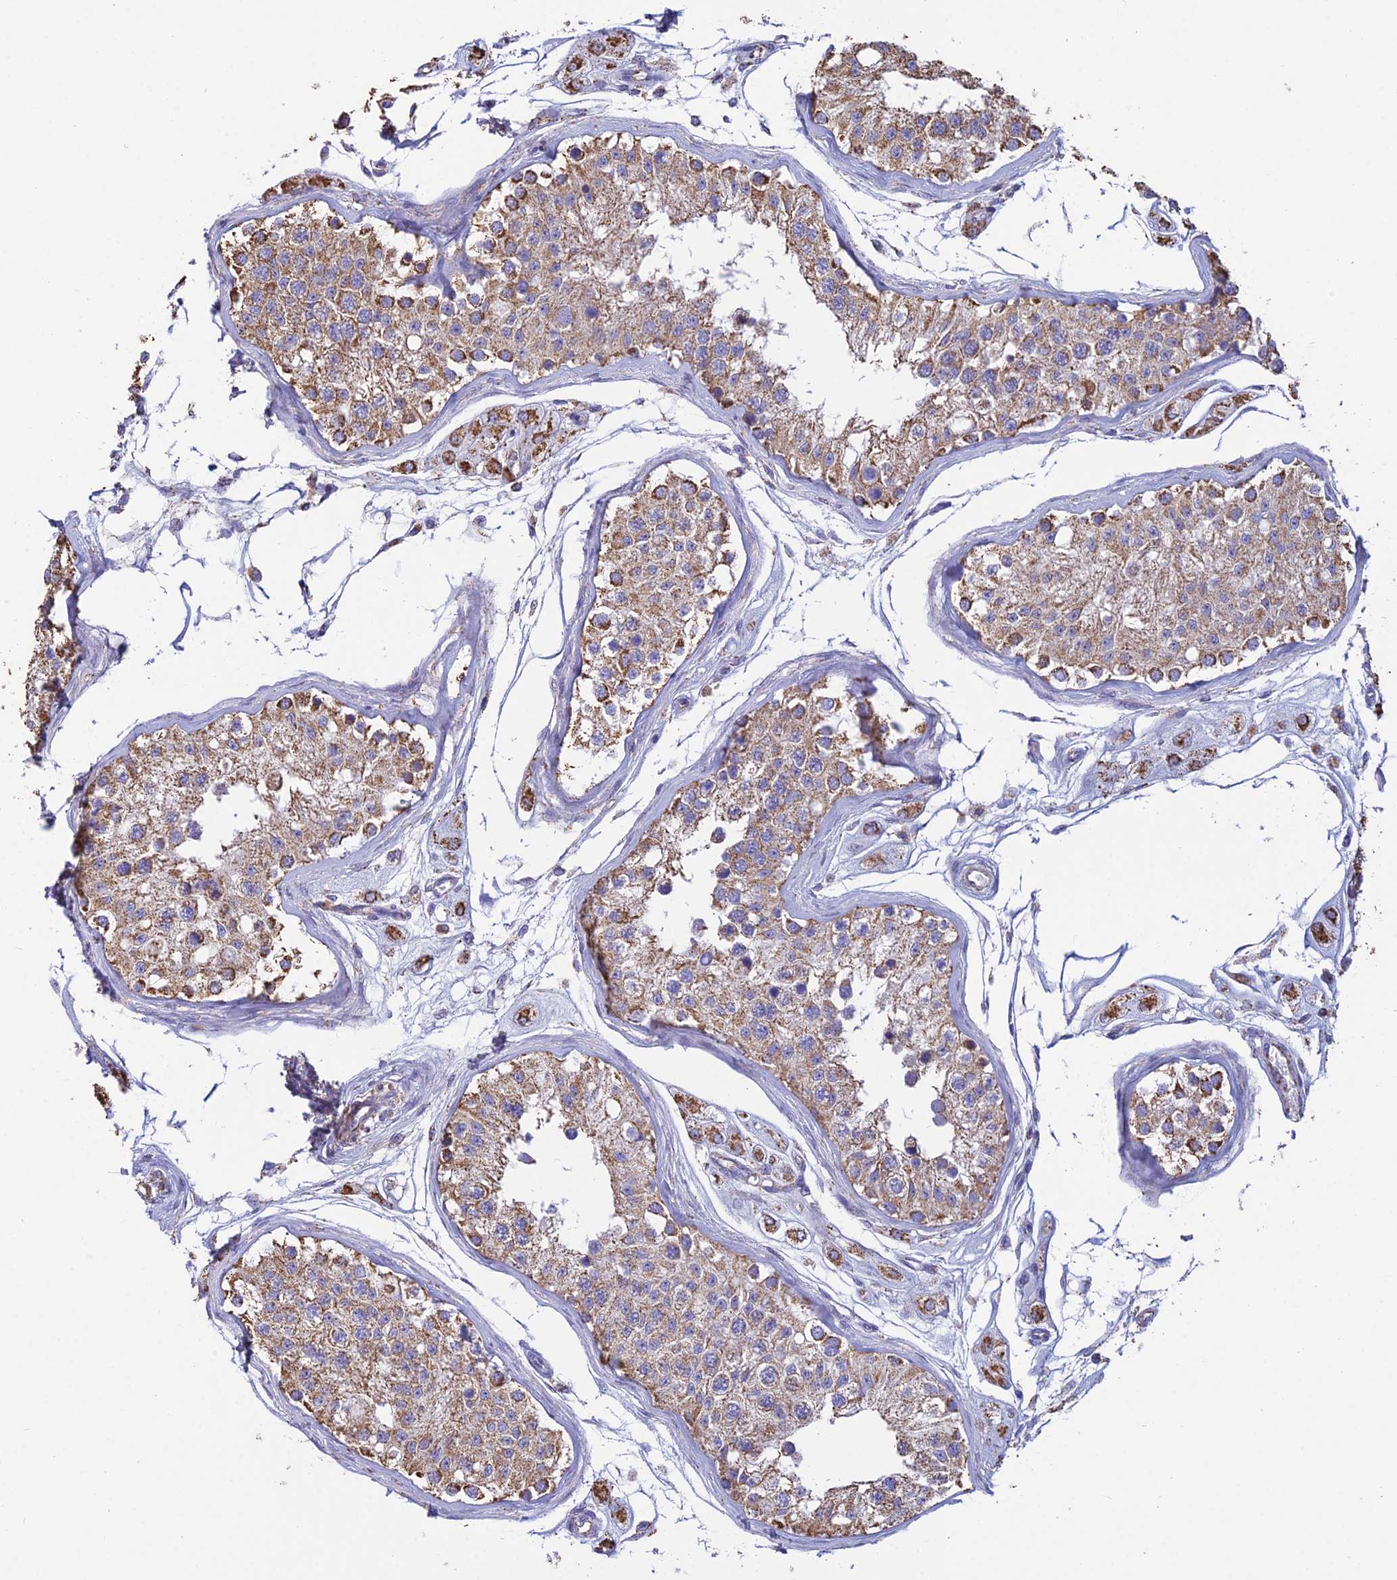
{"staining": {"intensity": "moderate", "quantity": "25%-75%", "location": "cytoplasmic/membranous"}, "tissue": "testis", "cell_type": "Cells in seminiferous ducts", "image_type": "normal", "snomed": [{"axis": "morphology", "description": "Normal tissue, NOS"}, {"axis": "morphology", "description": "Adenocarcinoma, metastatic, NOS"}, {"axis": "topography", "description": "Testis"}], "caption": "High-power microscopy captured an immunohistochemistry (IHC) micrograph of unremarkable testis, revealing moderate cytoplasmic/membranous positivity in about 25%-75% of cells in seminiferous ducts. (brown staining indicates protein expression, while blue staining denotes nuclei).", "gene": "OR2W3", "patient": {"sex": "male", "age": 26}}